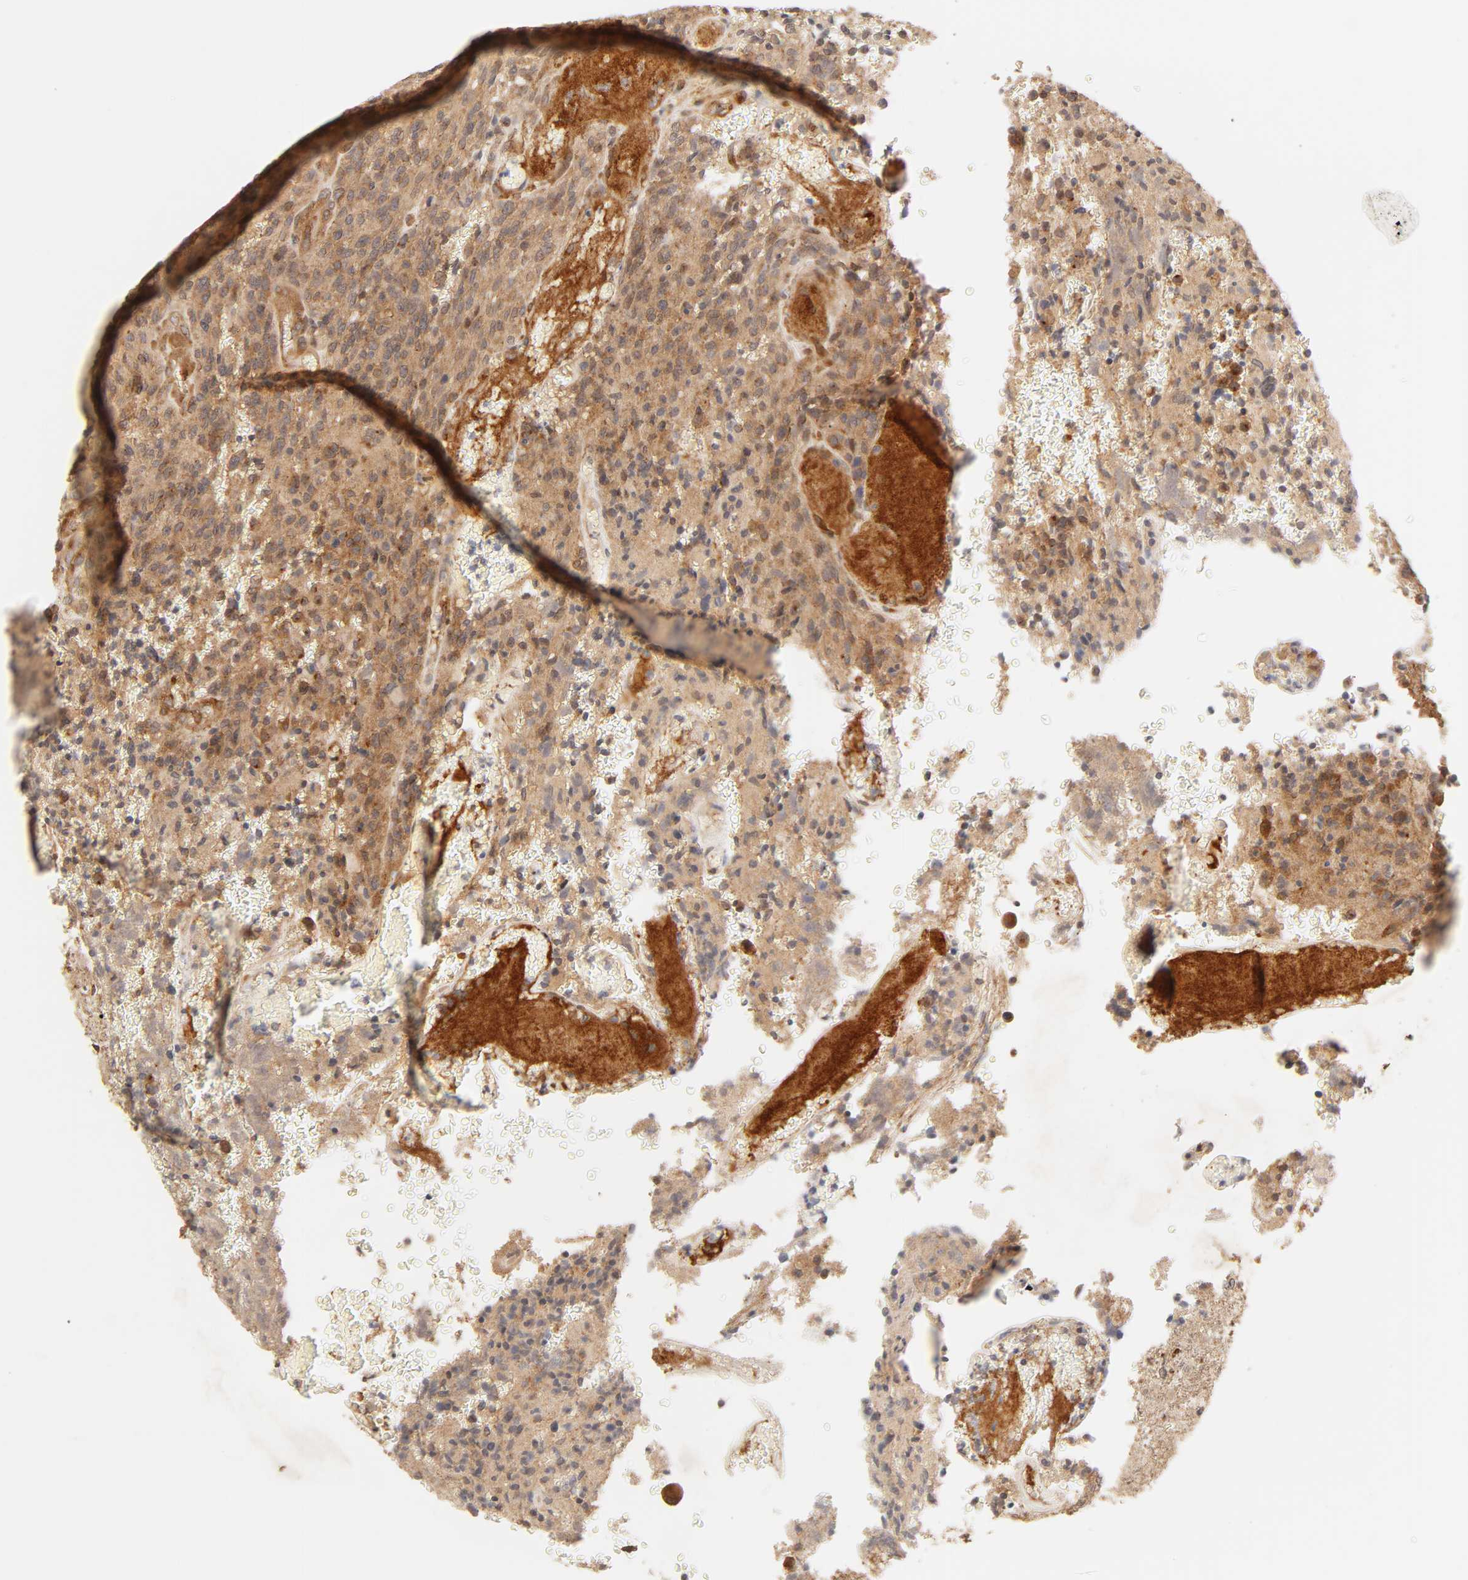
{"staining": {"intensity": "strong", "quantity": ">75%", "location": "cytoplasmic/membranous"}, "tissue": "glioma", "cell_type": "Tumor cells", "image_type": "cancer", "snomed": [{"axis": "morphology", "description": "Normal tissue, NOS"}, {"axis": "morphology", "description": "Glioma, malignant, High grade"}, {"axis": "topography", "description": "Cerebral cortex"}], "caption": "A high-resolution micrograph shows immunohistochemistry staining of glioma, which demonstrates strong cytoplasmic/membranous positivity in approximately >75% of tumor cells. (DAB (3,3'-diaminobenzidine) IHC, brown staining for protein, blue staining for nuclei).", "gene": "EPS8", "patient": {"sex": "male", "age": 56}}